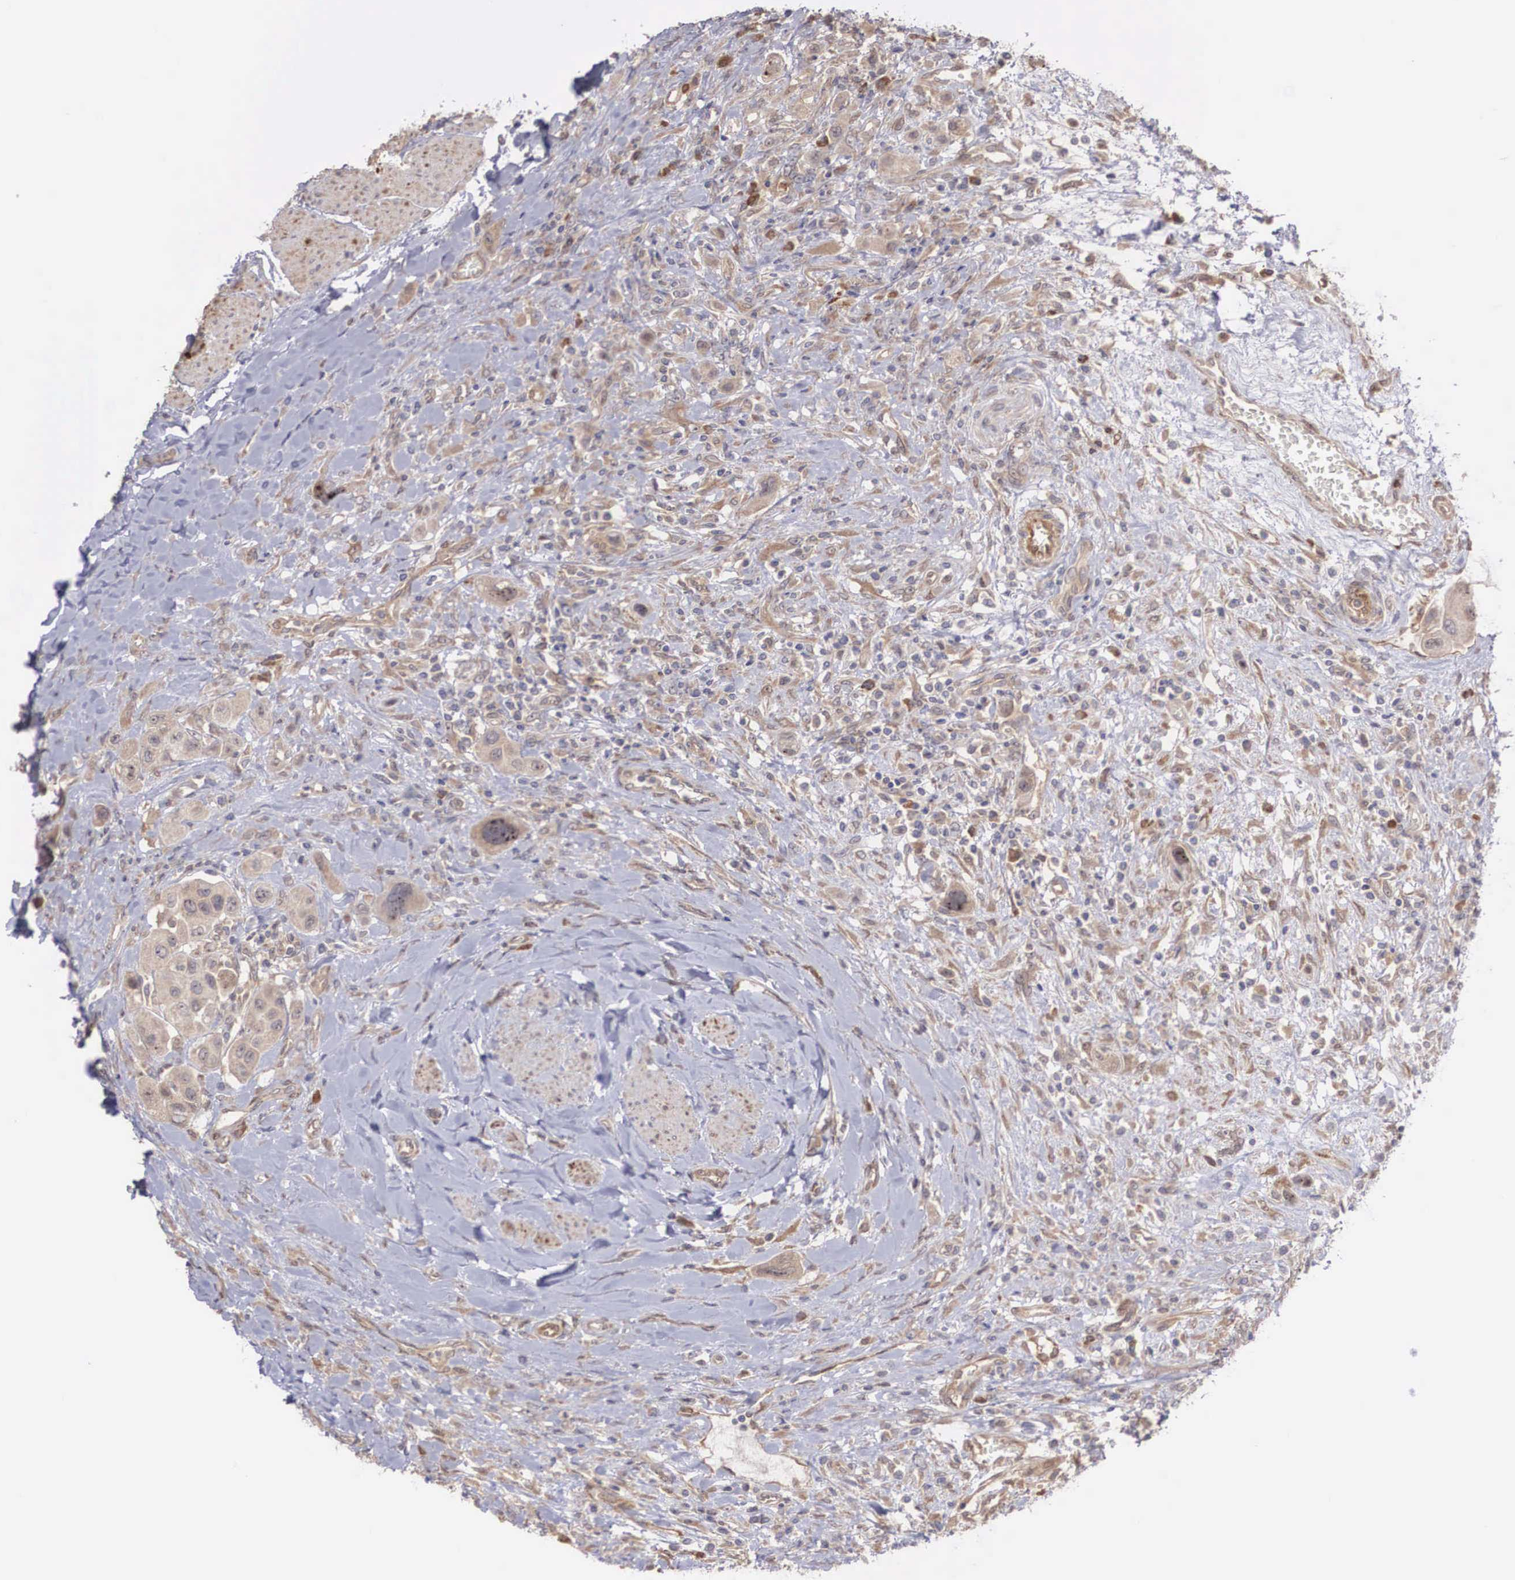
{"staining": {"intensity": "weak", "quantity": ">75%", "location": "cytoplasmic/membranous"}, "tissue": "urothelial cancer", "cell_type": "Tumor cells", "image_type": "cancer", "snomed": [{"axis": "morphology", "description": "Urothelial carcinoma, High grade"}, {"axis": "topography", "description": "Urinary bladder"}], "caption": "DAB (3,3'-diaminobenzidine) immunohistochemical staining of human urothelial carcinoma (high-grade) shows weak cytoplasmic/membranous protein positivity in about >75% of tumor cells.", "gene": "DNAJB7", "patient": {"sex": "male", "age": 50}}